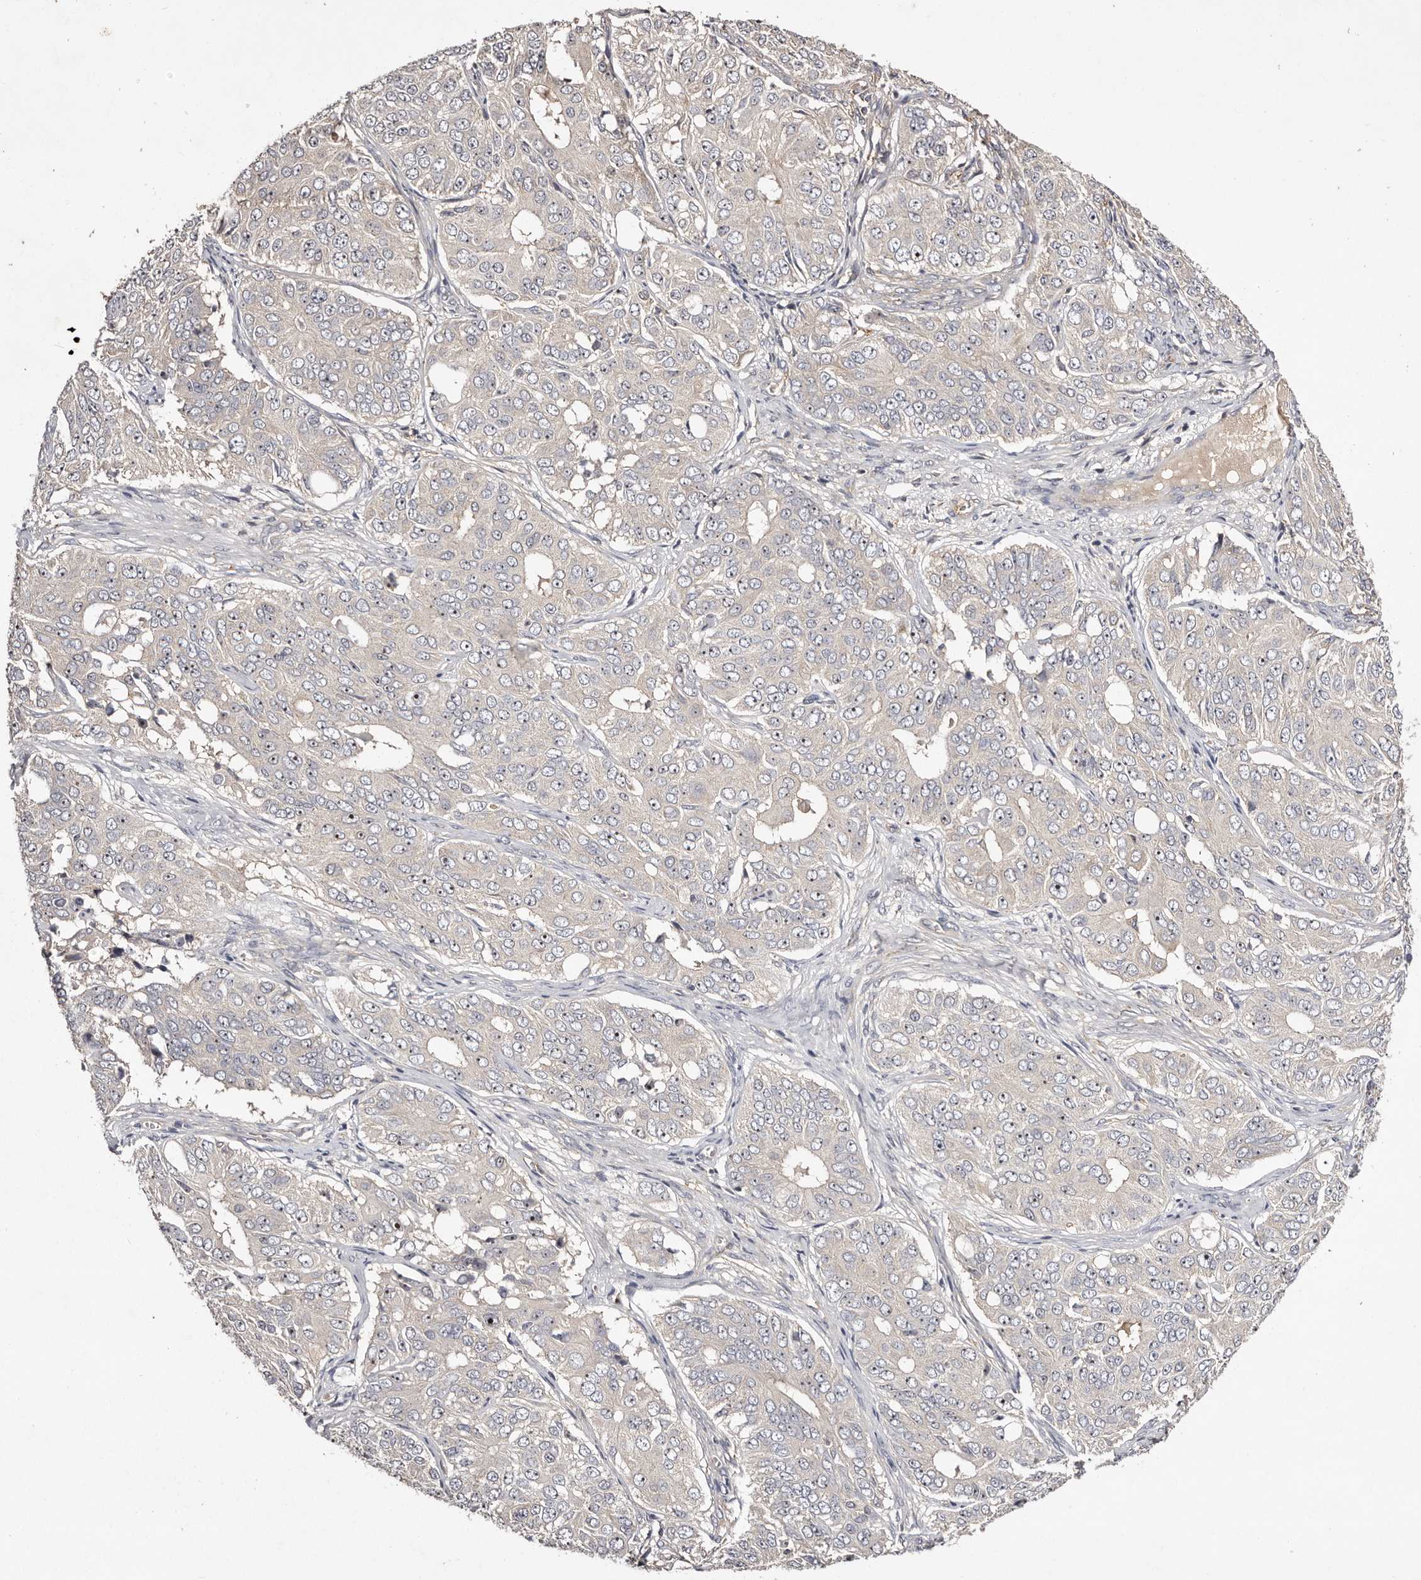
{"staining": {"intensity": "negative", "quantity": "none", "location": "none"}, "tissue": "ovarian cancer", "cell_type": "Tumor cells", "image_type": "cancer", "snomed": [{"axis": "morphology", "description": "Carcinoma, endometroid"}, {"axis": "topography", "description": "Ovary"}], "caption": "Protein analysis of ovarian cancer (endometroid carcinoma) reveals no significant expression in tumor cells.", "gene": "LTV1", "patient": {"sex": "female", "age": 51}}